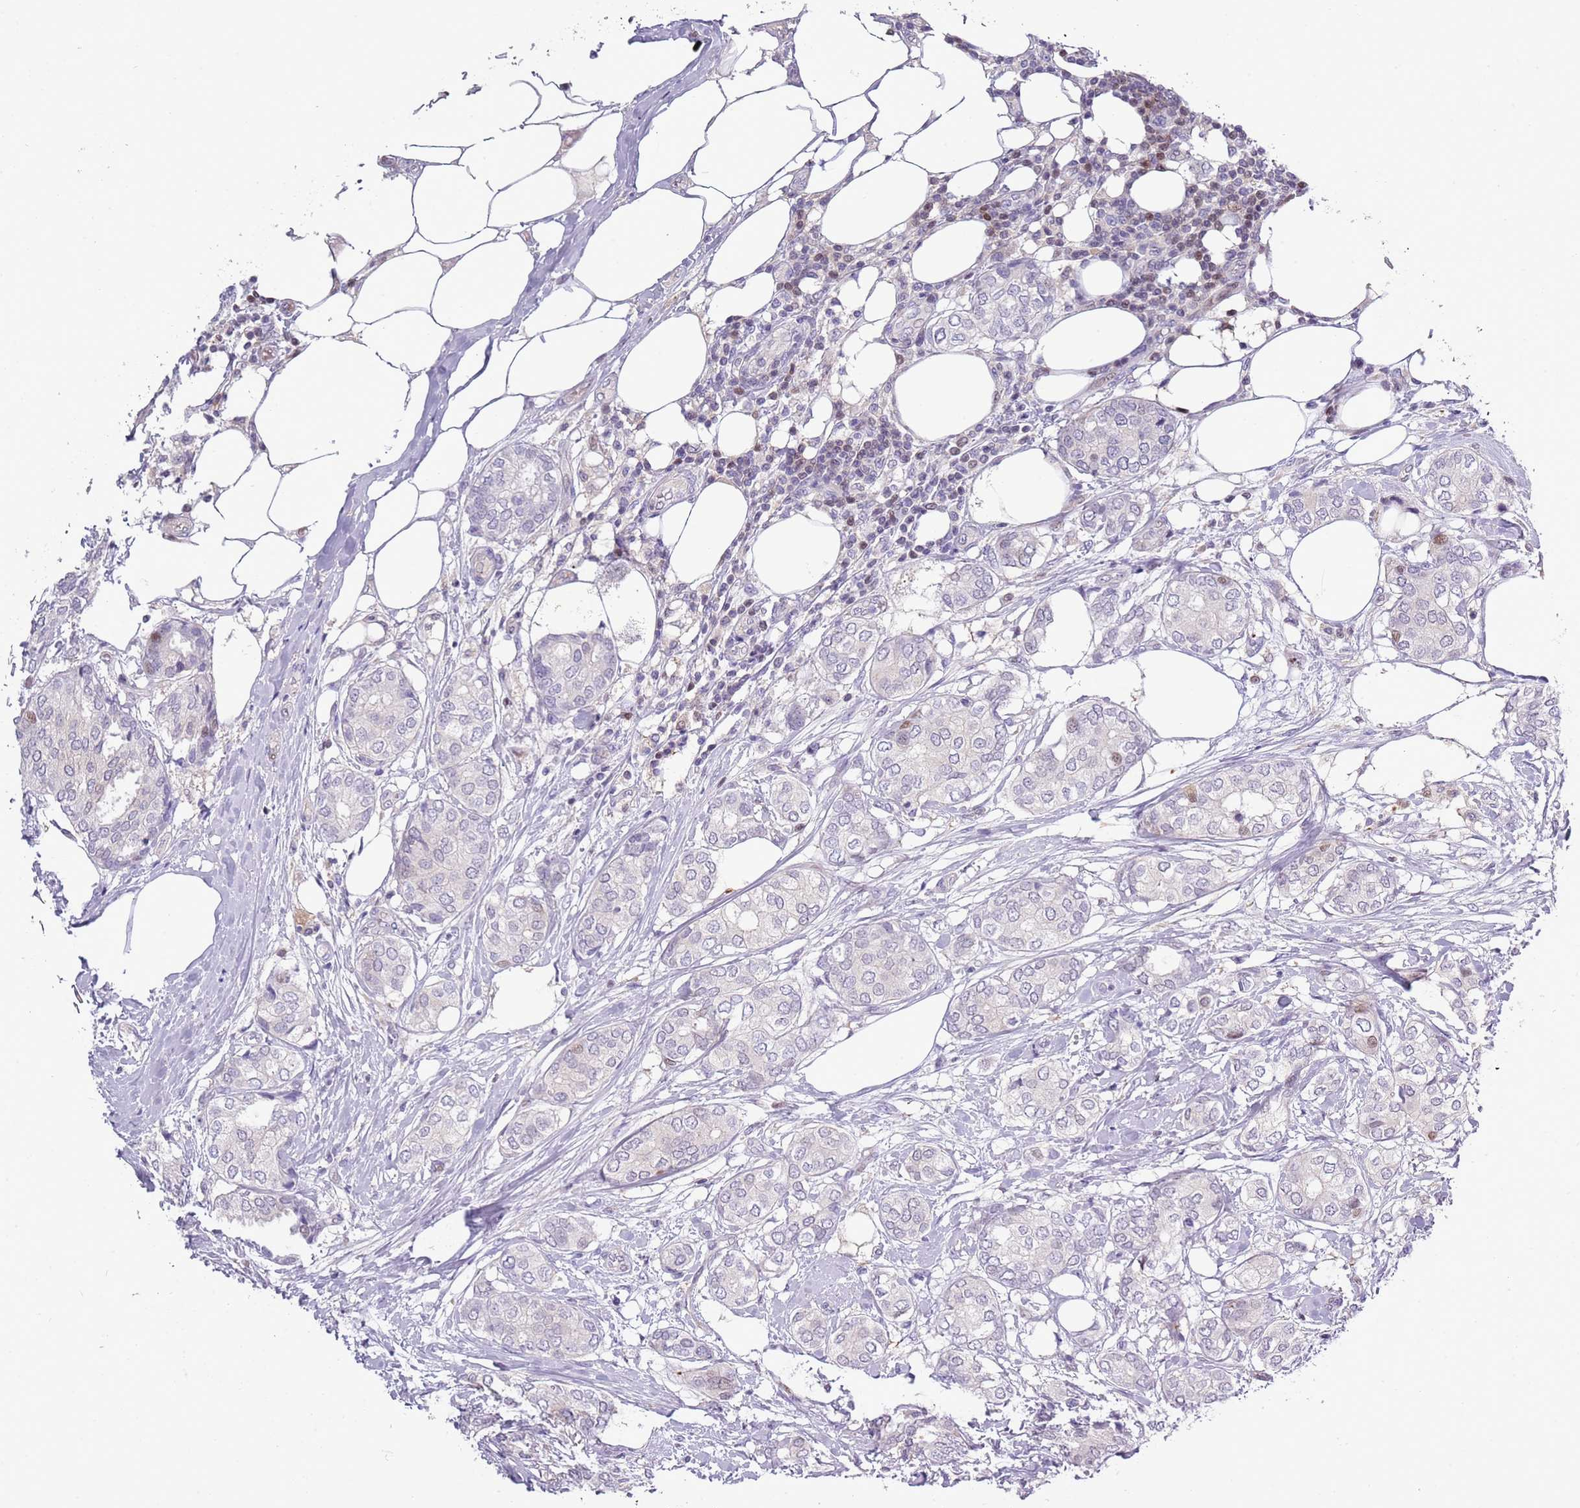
{"staining": {"intensity": "negative", "quantity": "none", "location": "none"}, "tissue": "breast cancer", "cell_type": "Tumor cells", "image_type": "cancer", "snomed": [{"axis": "morphology", "description": "Duct carcinoma"}, {"axis": "topography", "description": "Breast"}], "caption": "The image shows no staining of tumor cells in breast cancer.", "gene": "NBPF6", "patient": {"sex": "female", "age": 73}}